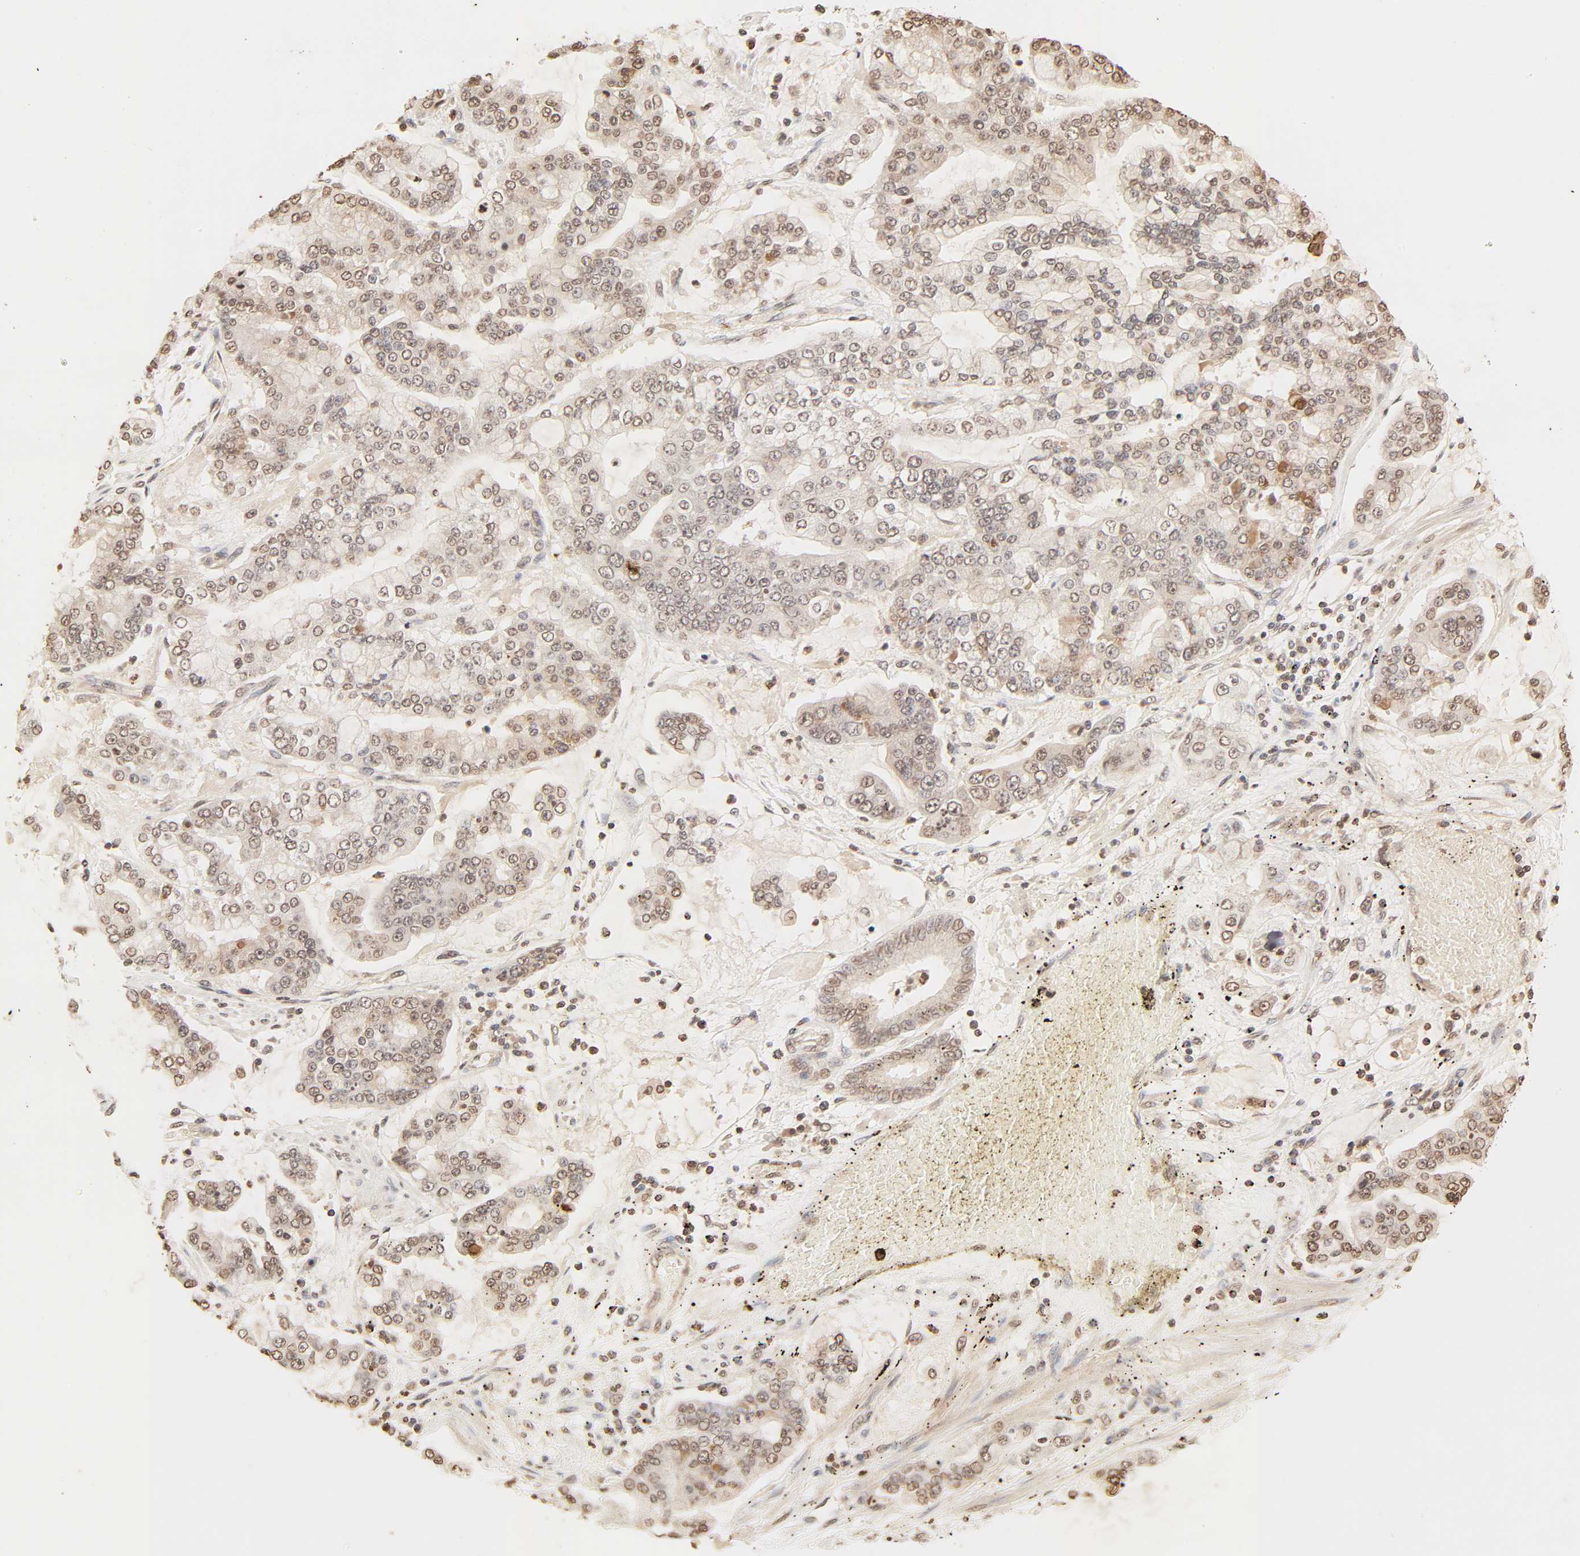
{"staining": {"intensity": "moderate", "quantity": ">75%", "location": "cytoplasmic/membranous,nuclear"}, "tissue": "stomach cancer", "cell_type": "Tumor cells", "image_type": "cancer", "snomed": [{"axis": "morphology", "description": "Normal tissue, NOS"}, {"axis": "morphology", "description": "Adenocarcinoma, NOS"}, {"axis": "topography", "description": "Stomach, upper"}, {"axis": "topography", "description": "Stomach"}], "caption": "Moderate cytoplasmic/membranous and nuclear protein expression is appreciated in approximately >75% of tumor cells in stomach cancer.", "gene": "TBL1X", "patient": {"sex": "male", "age": 76}}